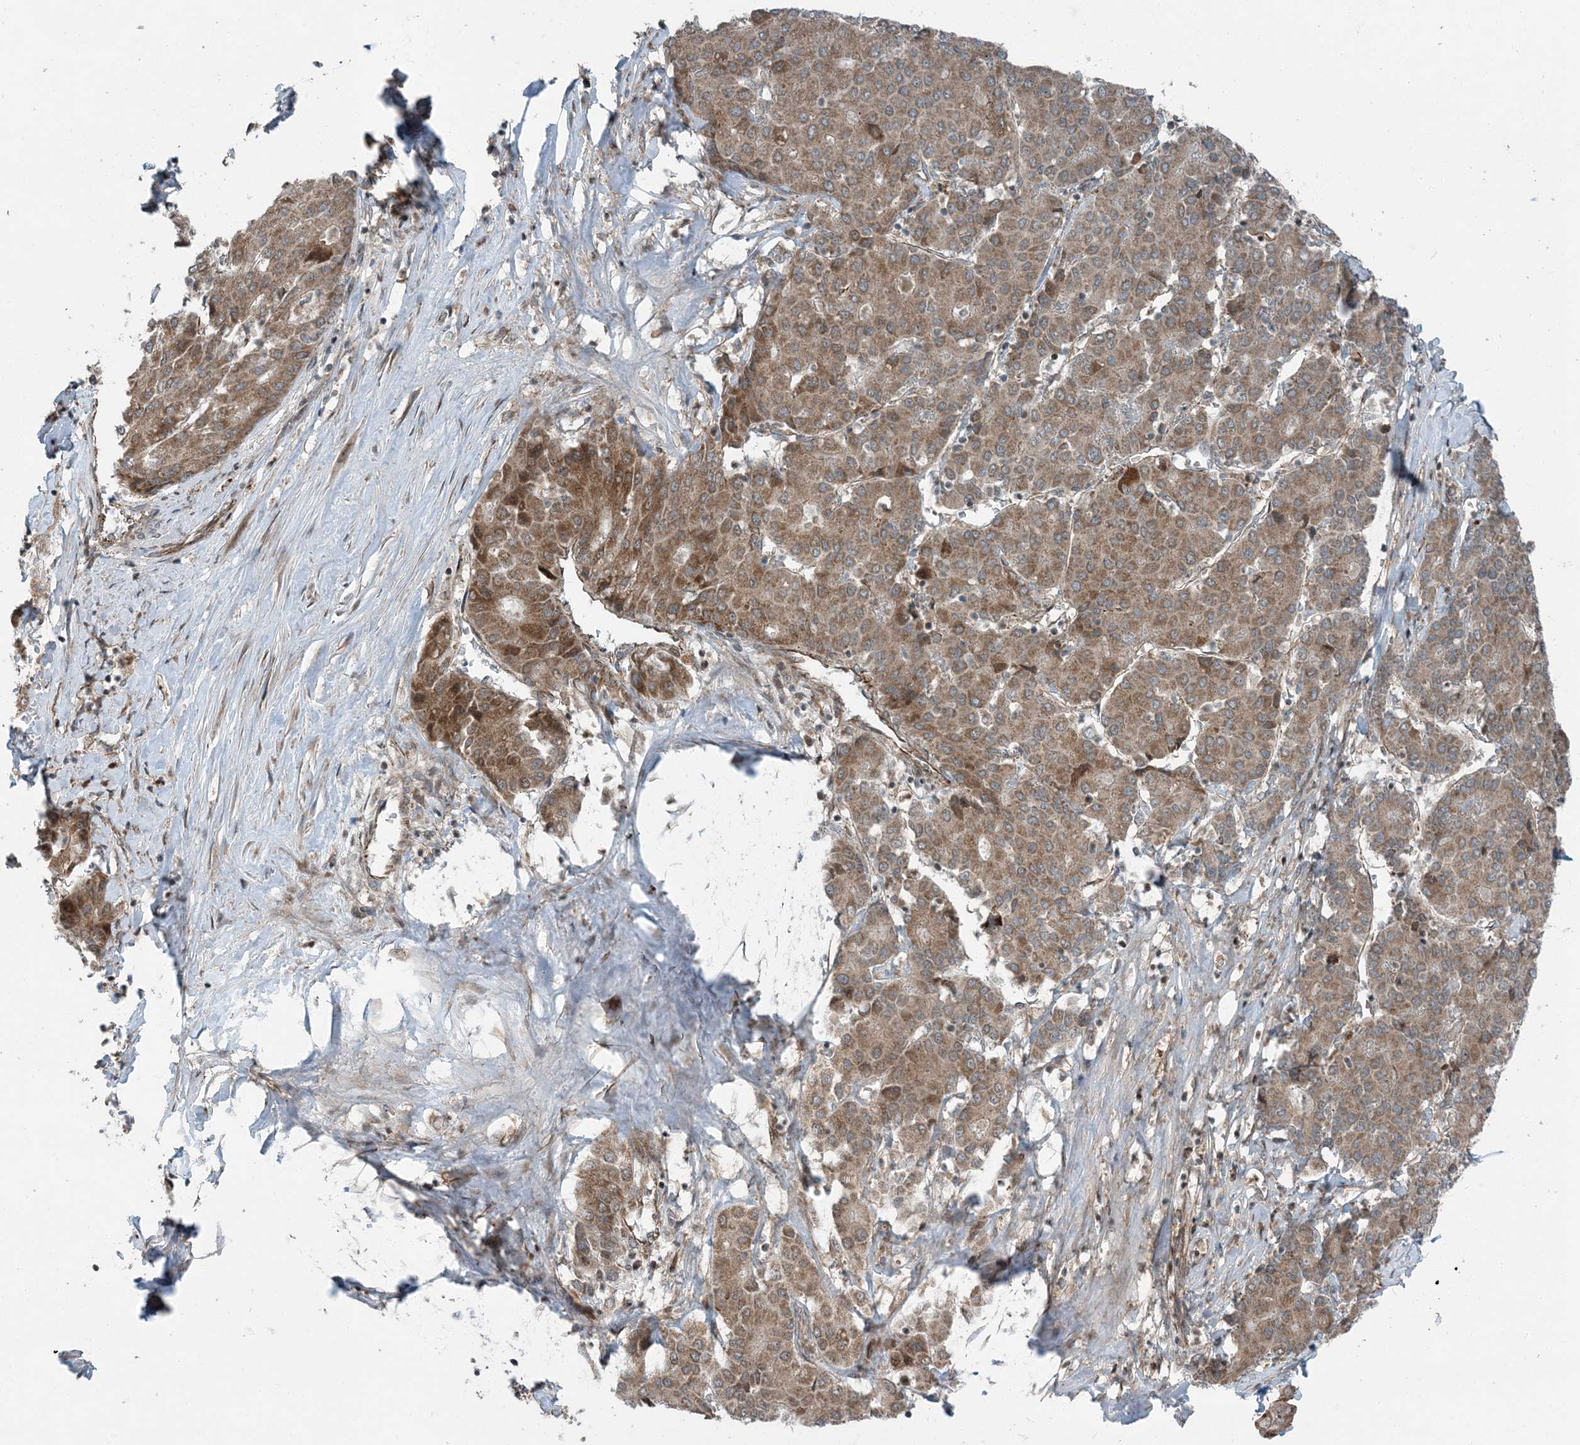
{"staining": {"intensity": "moderate", "quantity": ">75%", "location": "cytoplasmic/membranous"}, "tissue": "liver cancer", "cell_type": "Tumor cells", "image_type": "cancer", "snomed": [{"axis": "morphology", "description": "Carcinoma, Hepatocellular, NOS"}, {"axis": "topography", "description": "Liver"}], "caption": "Human liver hepatocellular carcinoma stained with a brown dye demonstrates moderate cytoplasmic/membranous positive staining in approximately >75% of tumor cells.", "gene": "EDEM2", "patient": {"sex": "male", "age": 65}}